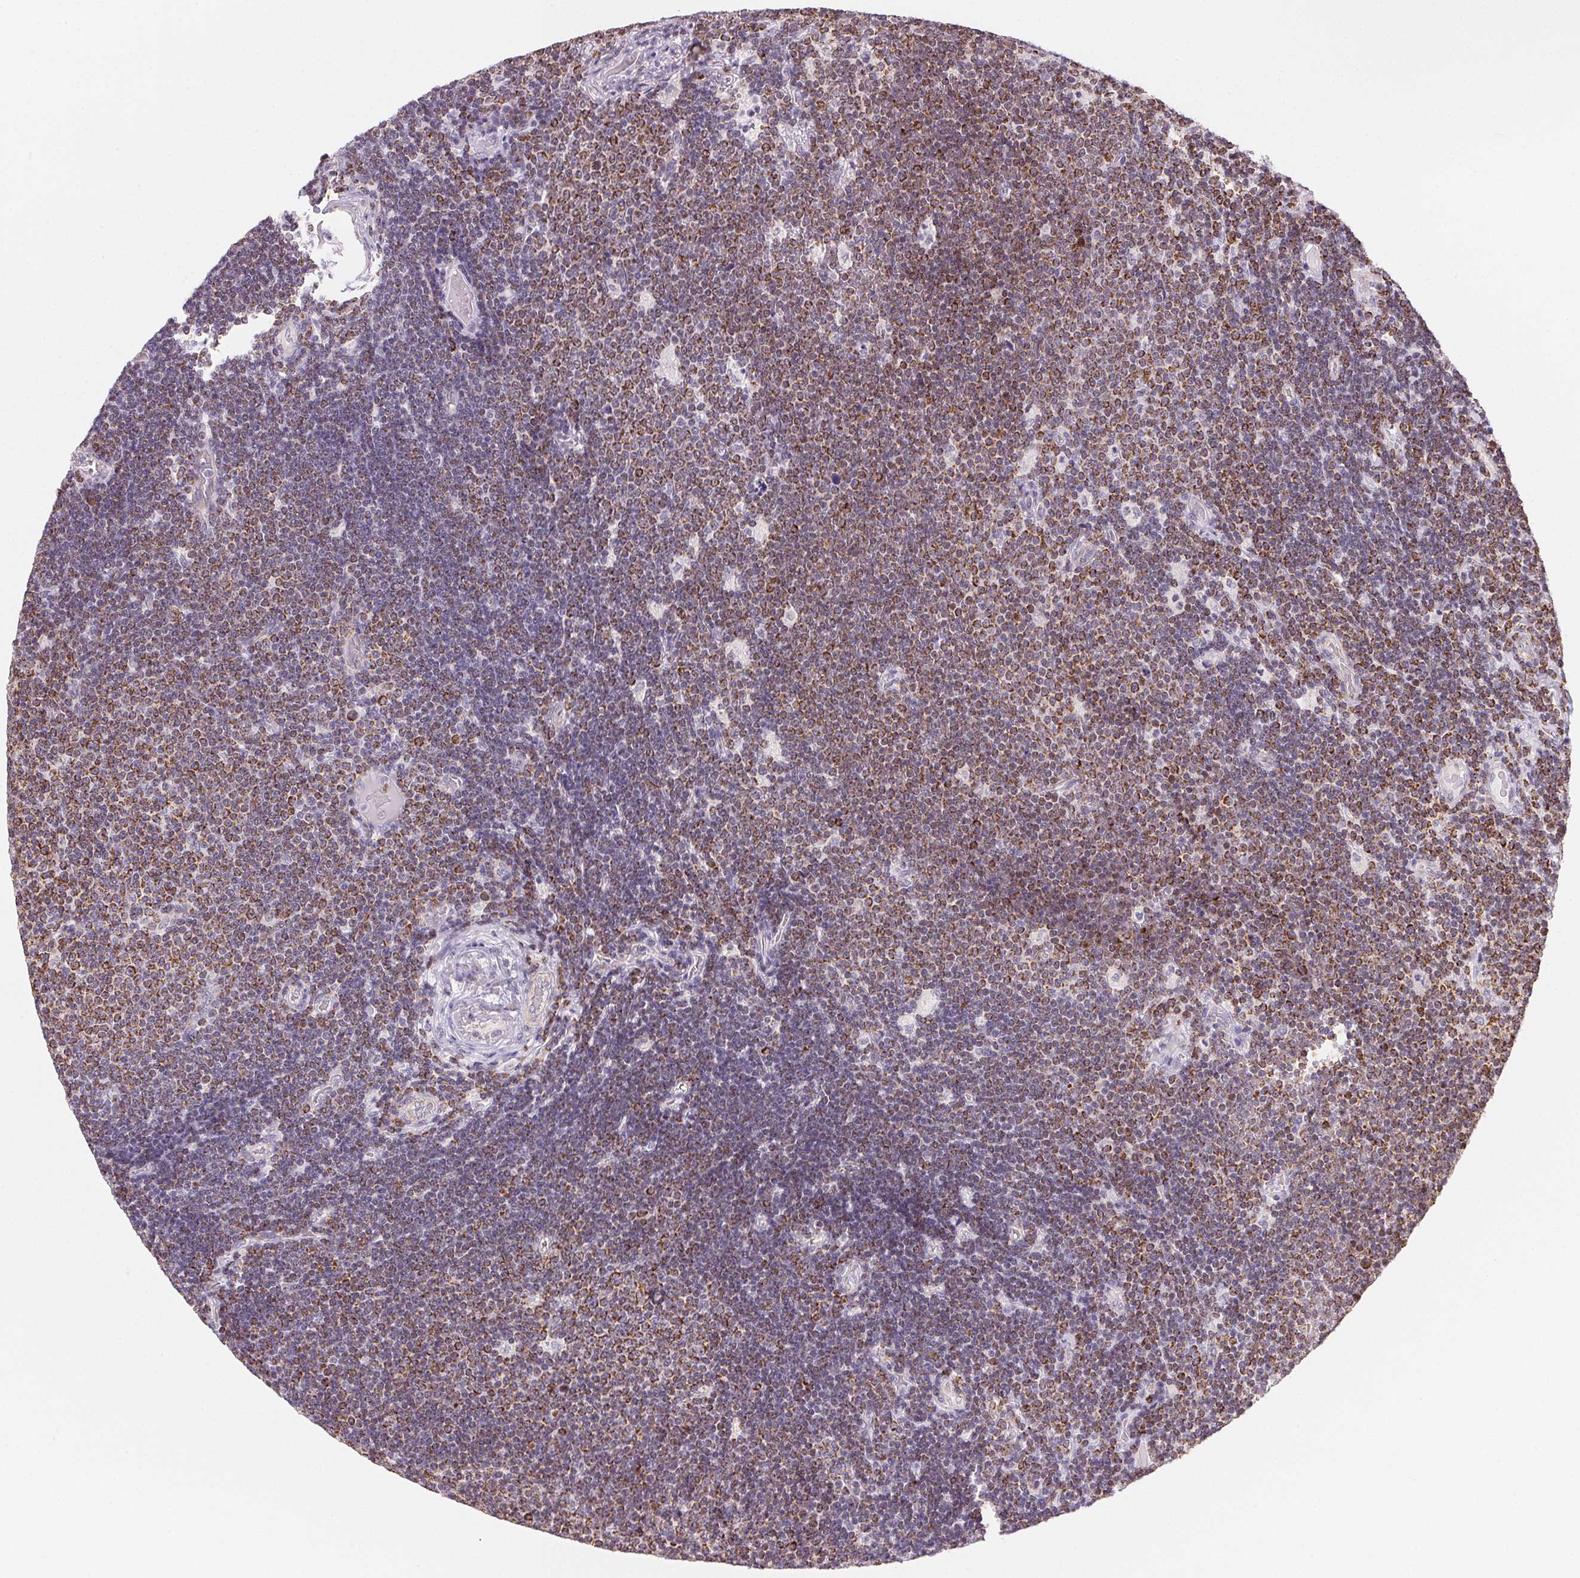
{"staining": {"intensity": "moderate", "quantity": "25%-75%", "location": "cytoplasmic/membranous"}, "tissue": "lymphoma", "cell_type": "Tumor cells", "image_type": "cancer", "snomed": [{"axis": "morphology", "description": "Malignant lymphoma, non-Hodgkin's type, Low grade"}, {"axis": "topography", "description": "Brain"}], "caption": "Tumor cells exhibit moderate cytoplasmic/membranous positivity in about 25%-75% of cells in low-grade malignant lymphoma, non-Hodgkin's type.", "gene": "GIPC2", "patient": {"sex": "female", "age": 66}}